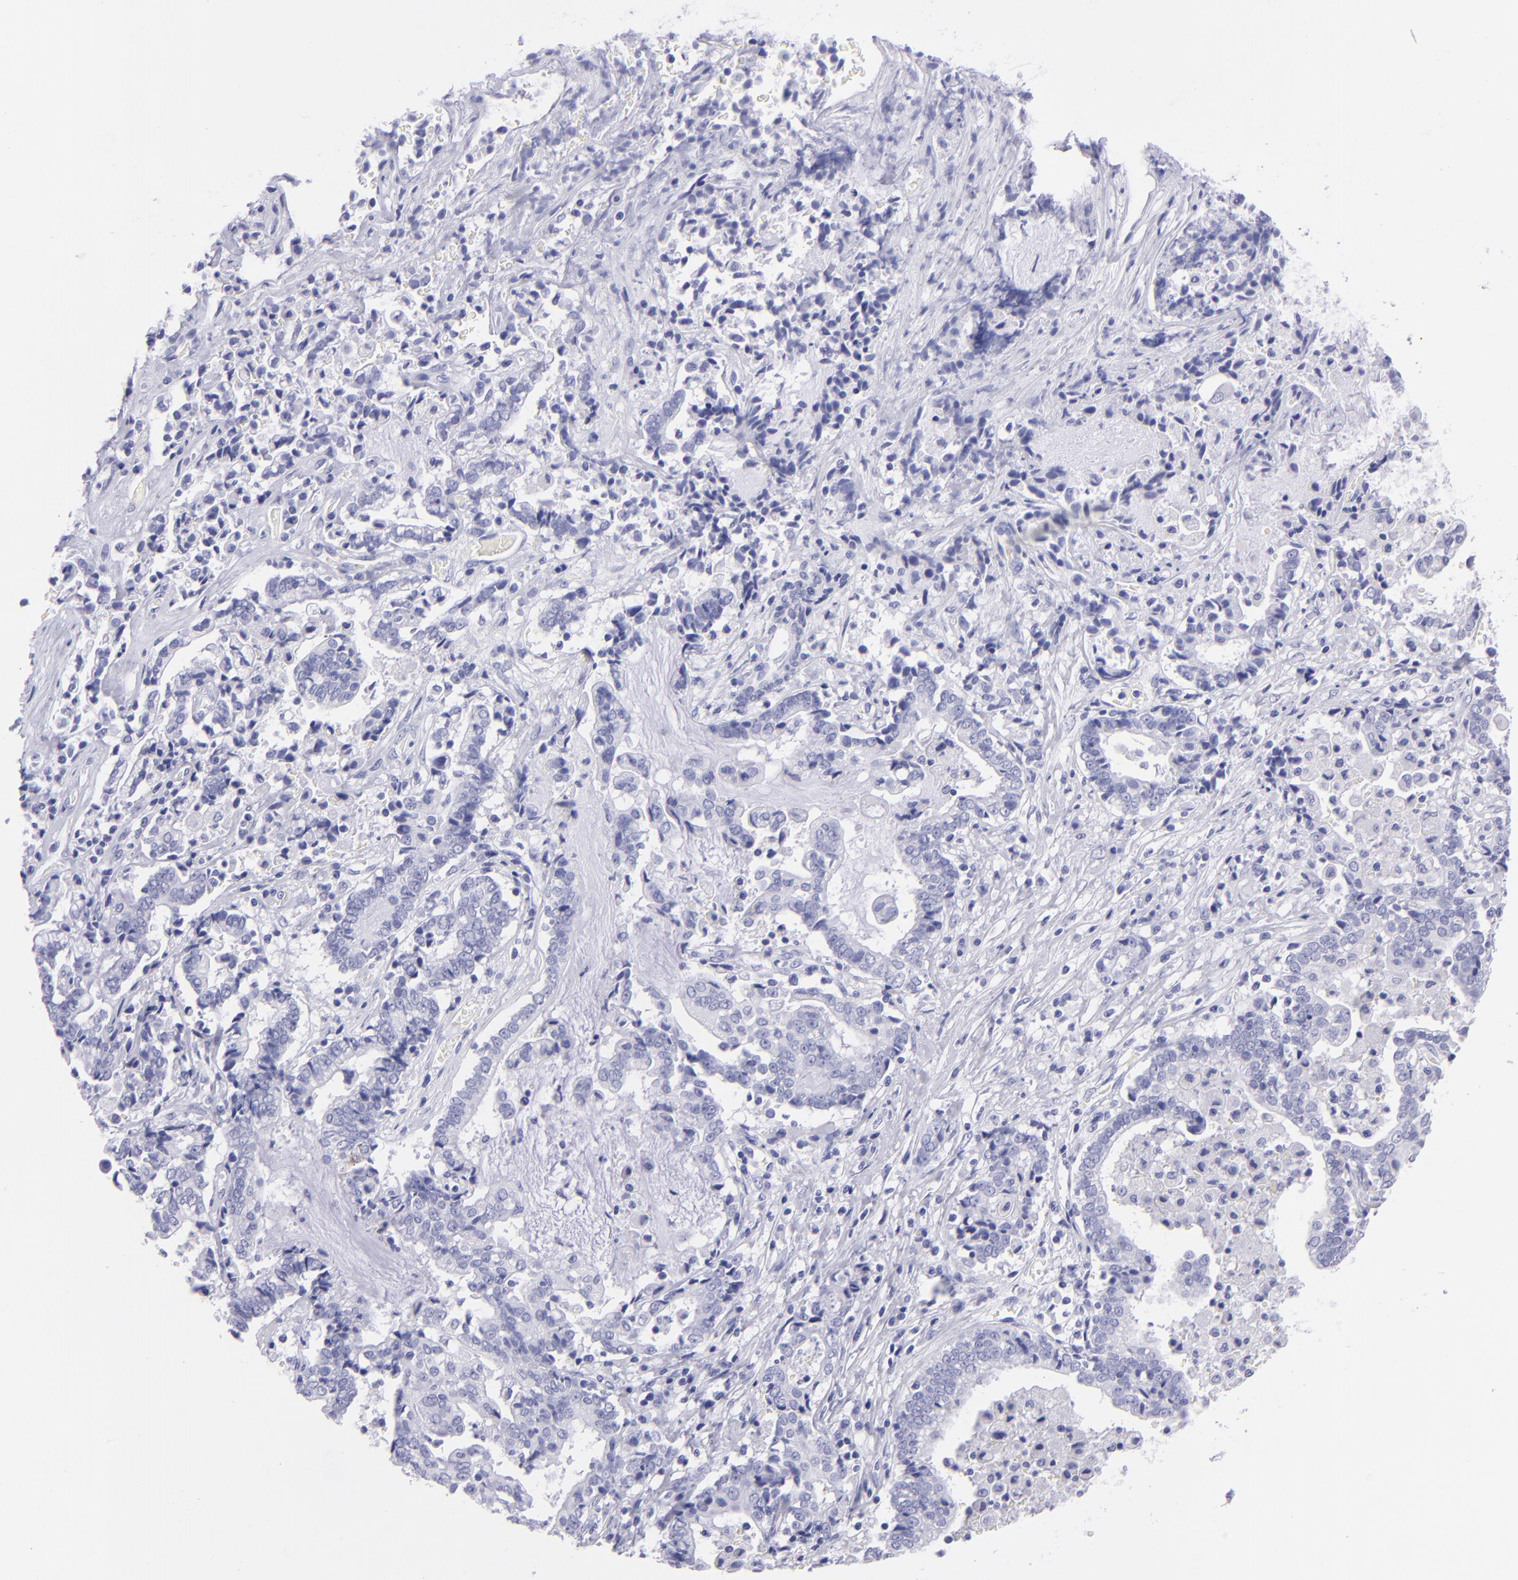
{"staining": {"intensity": "negative", "quantity": "none", "location": "none"}, "tissue": "liver cancer", "cell_type": "Tumor cells", "image_type": "cancer", "snomed": [{"axis": "morphology", "description": "Cholangiocarcinoma"}, {"axis": "topography", "description": "Liver"}], "caption": "An immunohistochemistry (IHC) image of liver cancer is shown. There is no staining in tumor cells of liver cancer.", "gene": "PIP", "patient": {"sex": "male", "age": 57}}